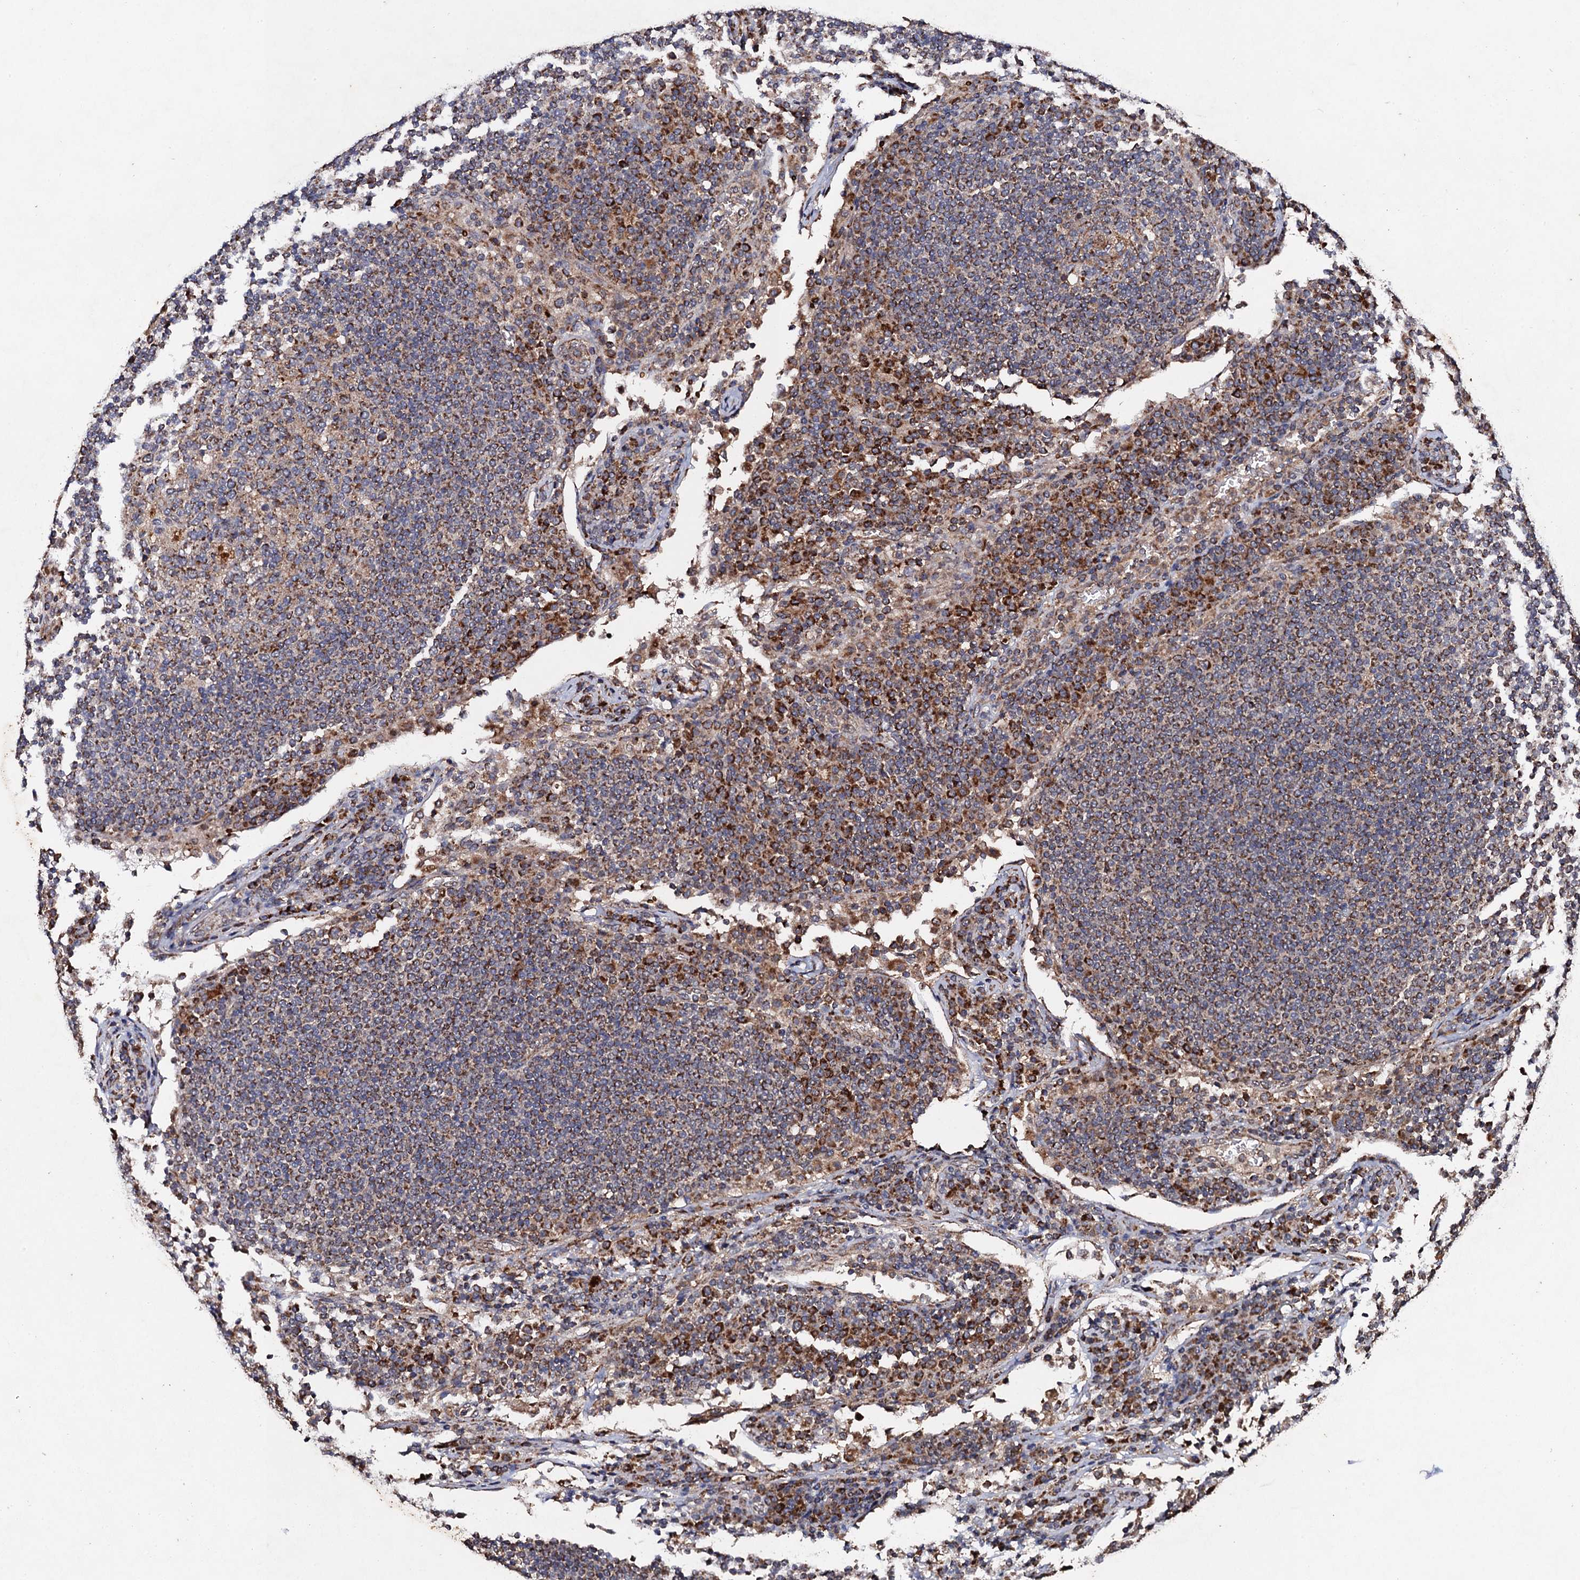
{"staining": {"intensity": "moderate", "quantity": ">75%", "location": "cytoplasmic/membranous"}, "tissue": "lymph node", "cell_type": "Germinal center cells", "image_type": "normal", "snomed": [{"axis": "morphology", "description": "Normal tissue, NOS"}, {"axis": "topography", "description": "Lymph node"}], "caption": "DAB immunohistochemical staining of normal lymph node exhibits moderate cytoplasmic/membranous protein positivity in about >75% of germinal center cells.", "gene": "NDUFA13", "patient": {"sex": "female", "age": 53}}